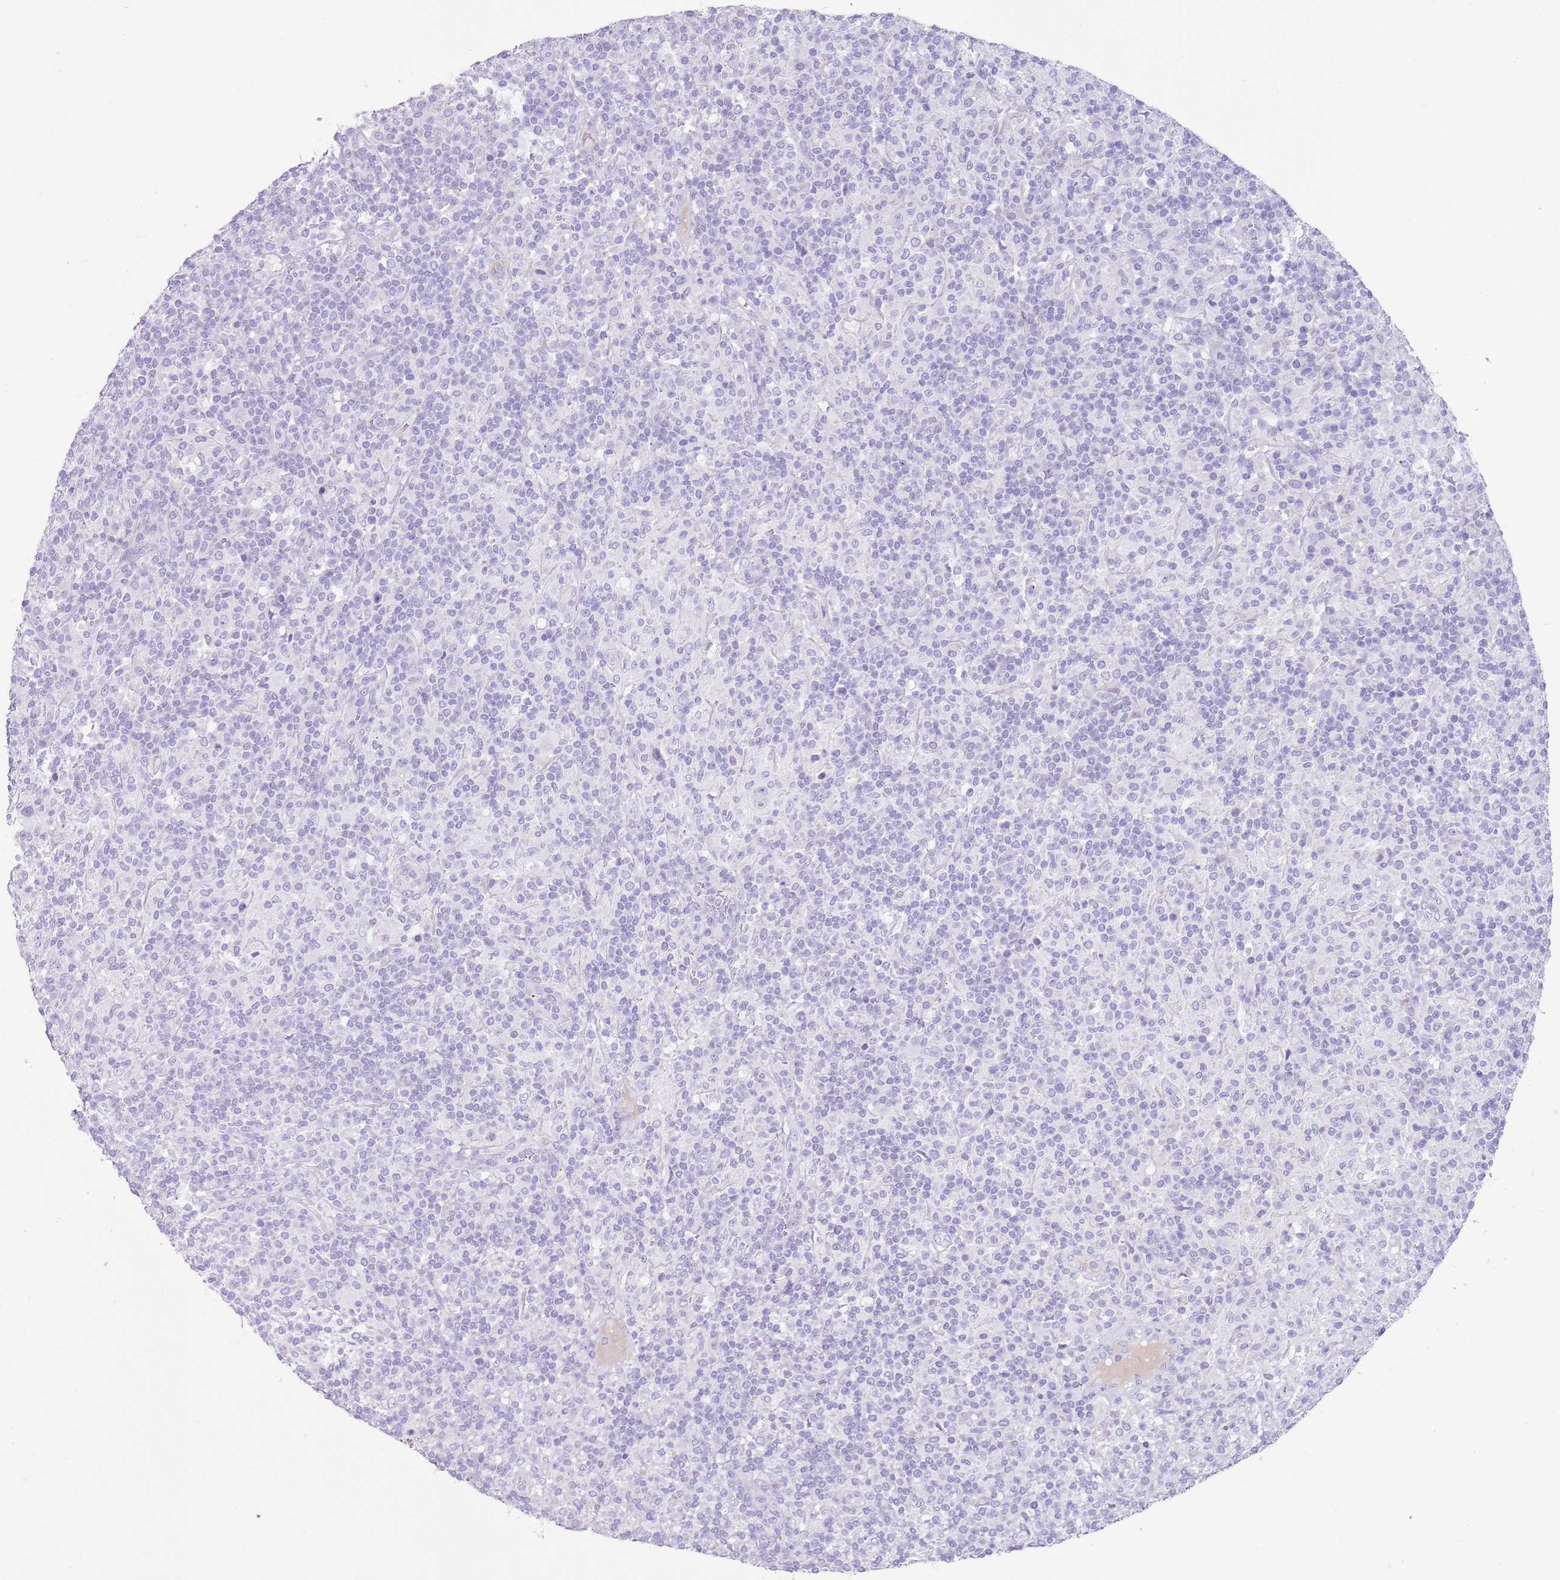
{"staining": {"intensity": "negative", "quantity": "none", "location": "none"}, "tissue": "lymphoma", "cell_type": "Tumor cells", "image_type": "cancer", "snomed": [{"axis": "morphology", "description": "Hodgkin's disease, NOS"}, {"axis": "topography", "description": "Lymph node"}], "caption": "This is an immunohistochemistry photomicrograph of Hodgkin's disease. There is no positivity in tumor cells.", "gene": "IGKV3D-11", "patient": {"sex": "male", "age": 70}}